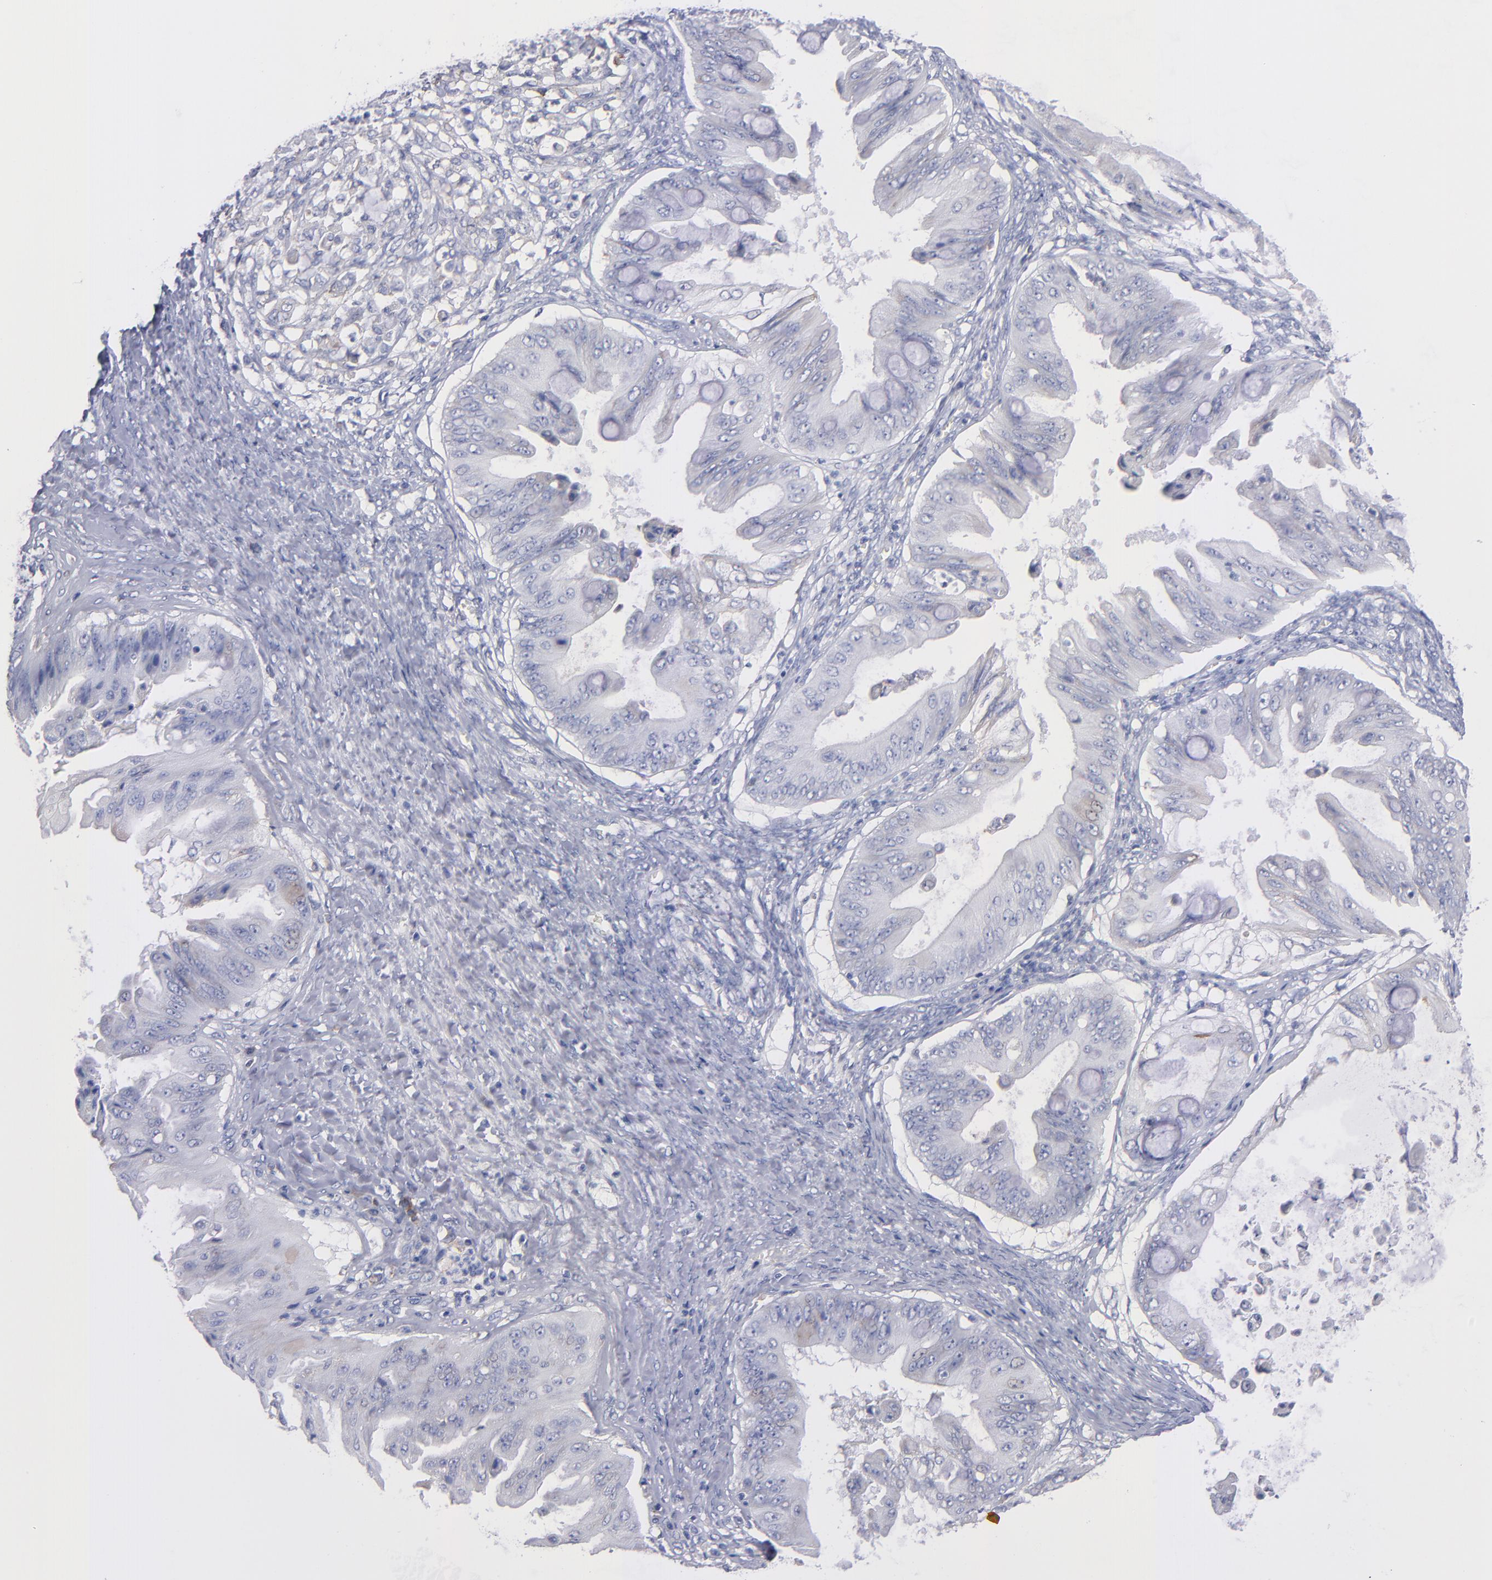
{"staining": {"intensity": "weak", "quantity": "<25%", "location": "cytoplasmic/membranous"}, "tissue": "ovarian cancer", "cell_type": "Tumor cells", "image_type": "cancer", "snomed": [{"axis": "morphology", "description": "Cystadenocarcinoma, mucinous, NOS"}, {"axis": "topography", "description": "Ovary"}], "caption": "Ovarian mucinous cystadenocarcinoma was stained to show a protein in brown. There is no significant expression in tumor cells.", "gene": "MFGE8", "patient": {"sex": "female", "age": 37}}